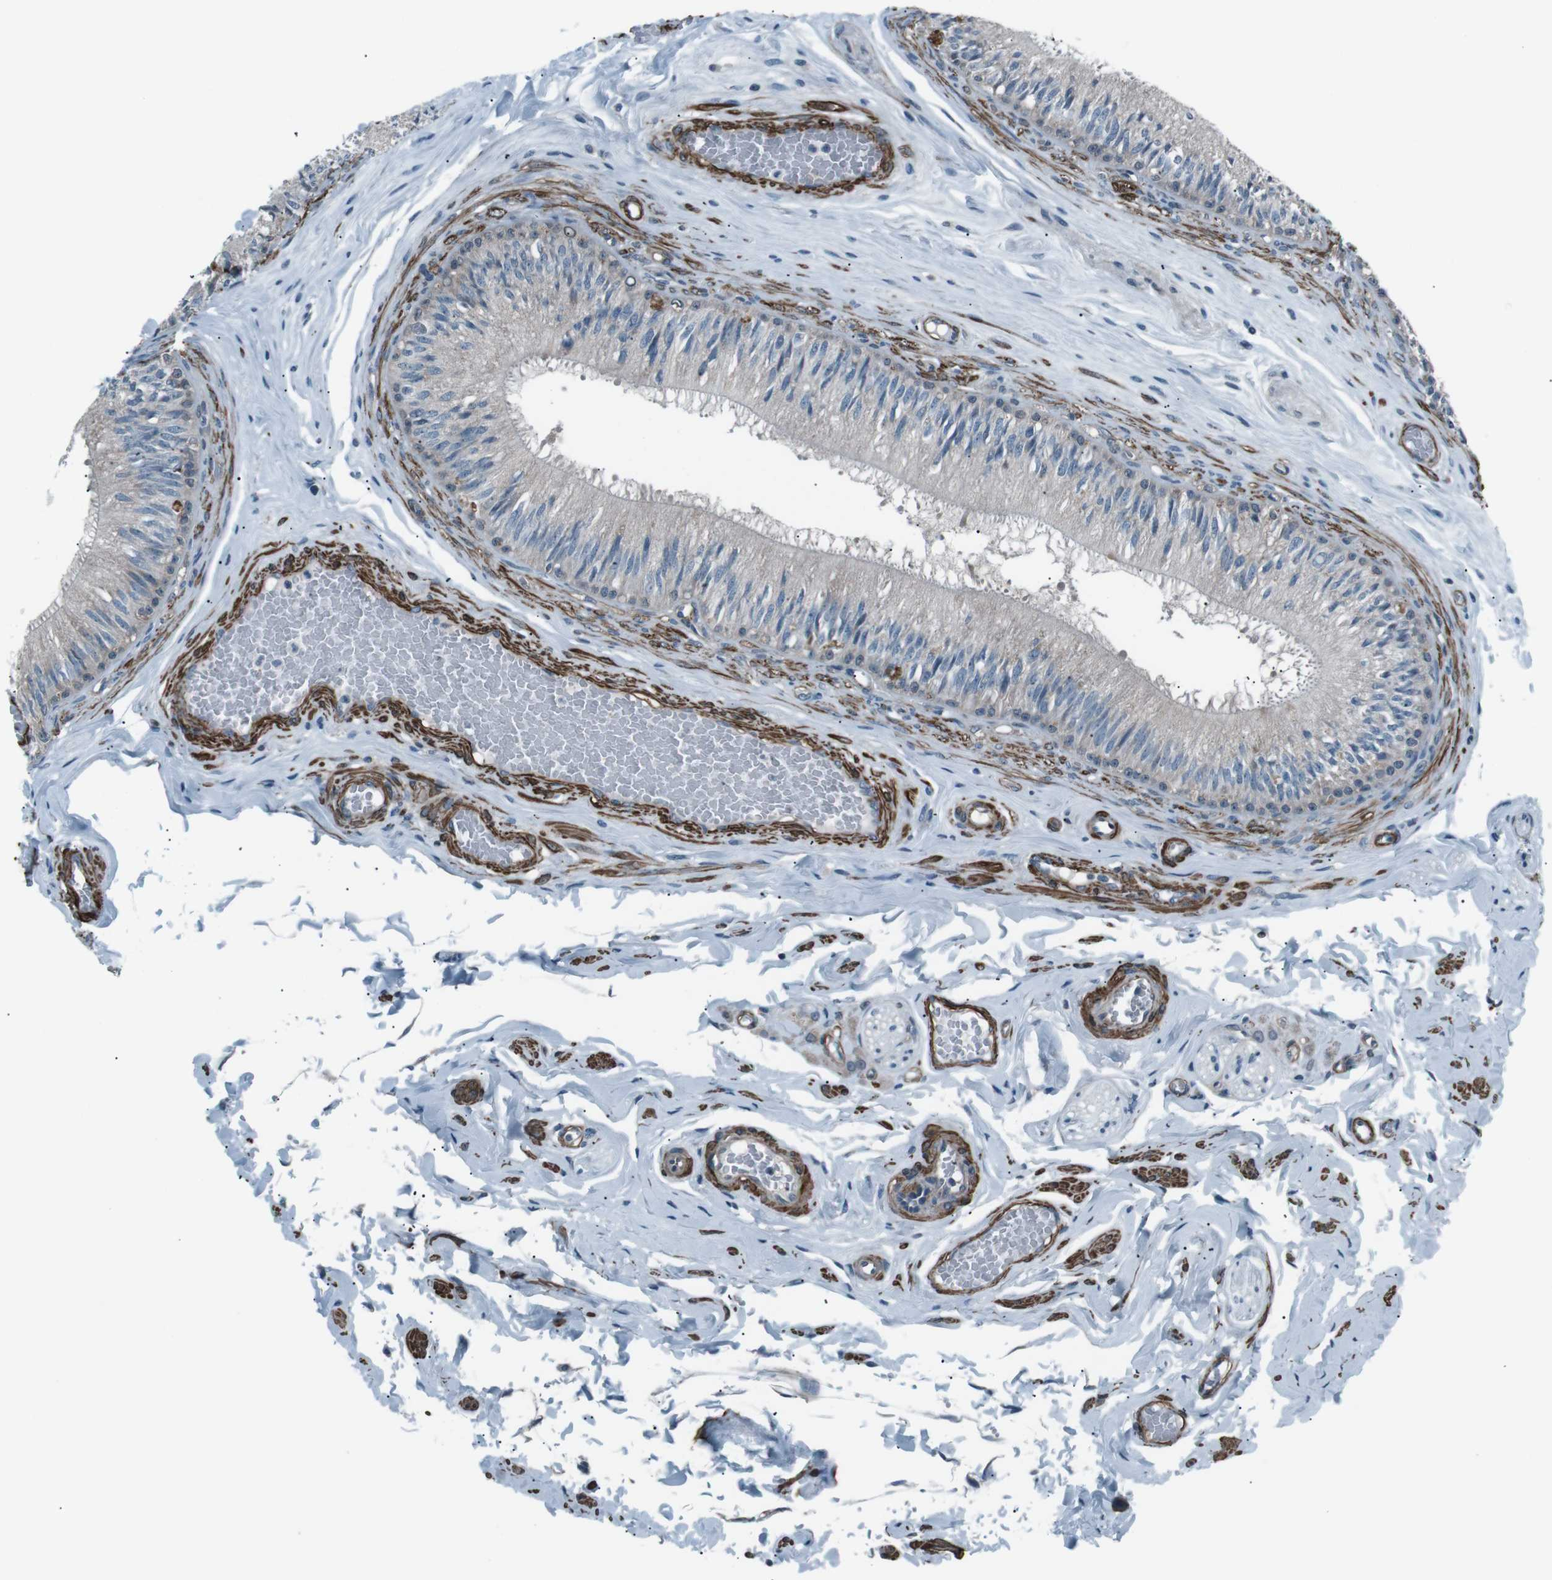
{"staining": {"intensity": "moderate", "quantity": "<25%", "location": "cytoplasmic/membranous"}, "tissue": "epididymis", "cell_type": "Glandular cells", "image_type": "normal", "snomed": [{"axis": "morphology", "description": "Normal tissue, NOS"}, {"axis": "topography", "description": "Testis"}, {"axis": "topography", "description": "Epididymis"}], "caption": "Immunohistochemical staining of normal epididymis shows low levels of moderate cytoplasmic/membranous expression in about <25% of glandular cells.", "gene": "PDLIM5", "patient": {"sex": "male", "age": 36}}